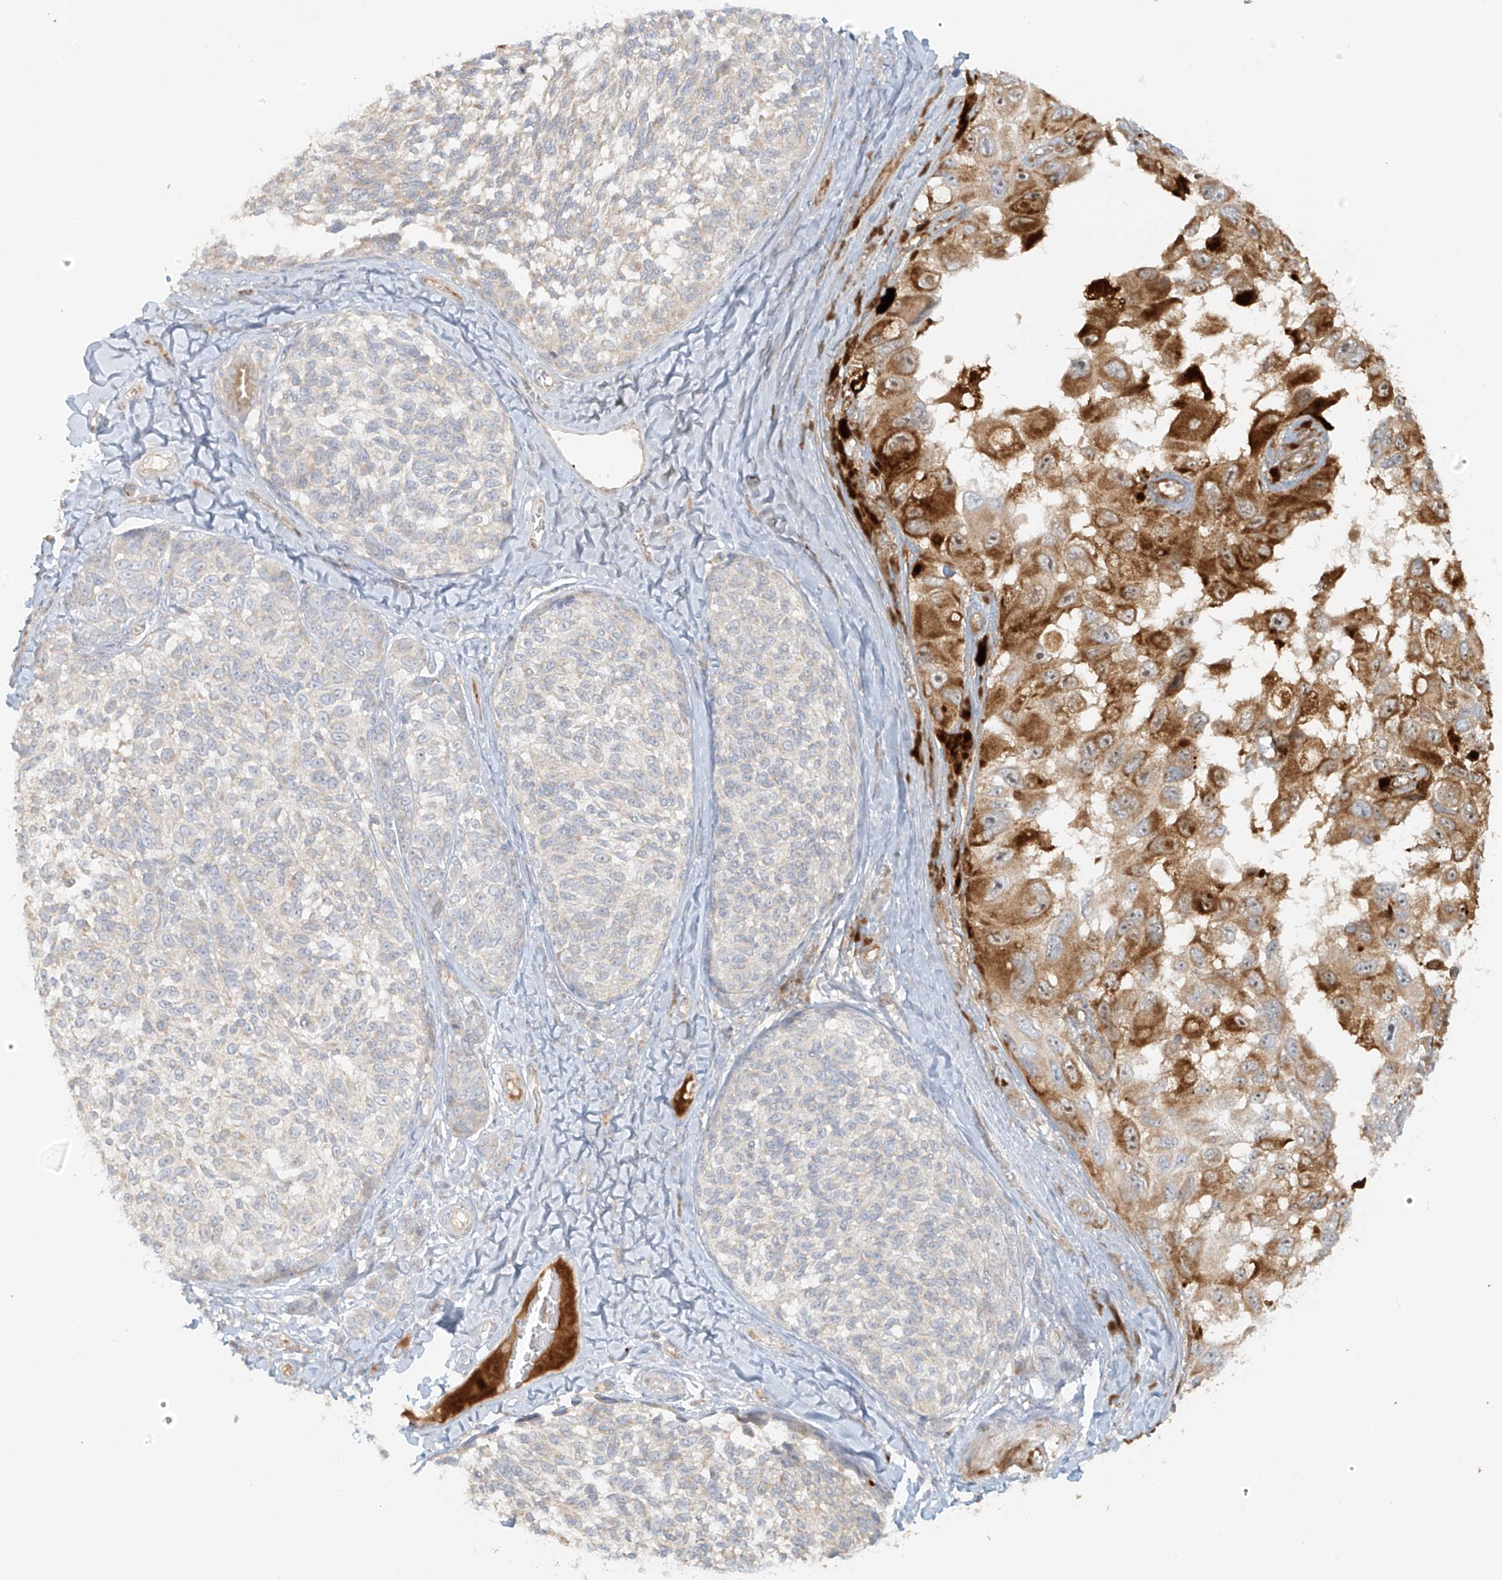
{"staining": {"intensity": "moderate", "quantity": "<25%", "location": "cytoplasmic/membranous"}, "tissue": "melanoma", "cell_type": "Tumor cells", "image_type": "cancer", "snomed": [{"axis": "morphology", "description": "Malignant melanoma, NOS"}, {"axis": "topography", "description": "Skin"}], "caption": "This micrograph exhibits immunohistochemistry staining of human melanoma, with low moderate cytoplasmic/membranous positivity in about <25% of tumor cells.", "gene": "MIPEP", "patient": {"sex": "female", "age": 73}}